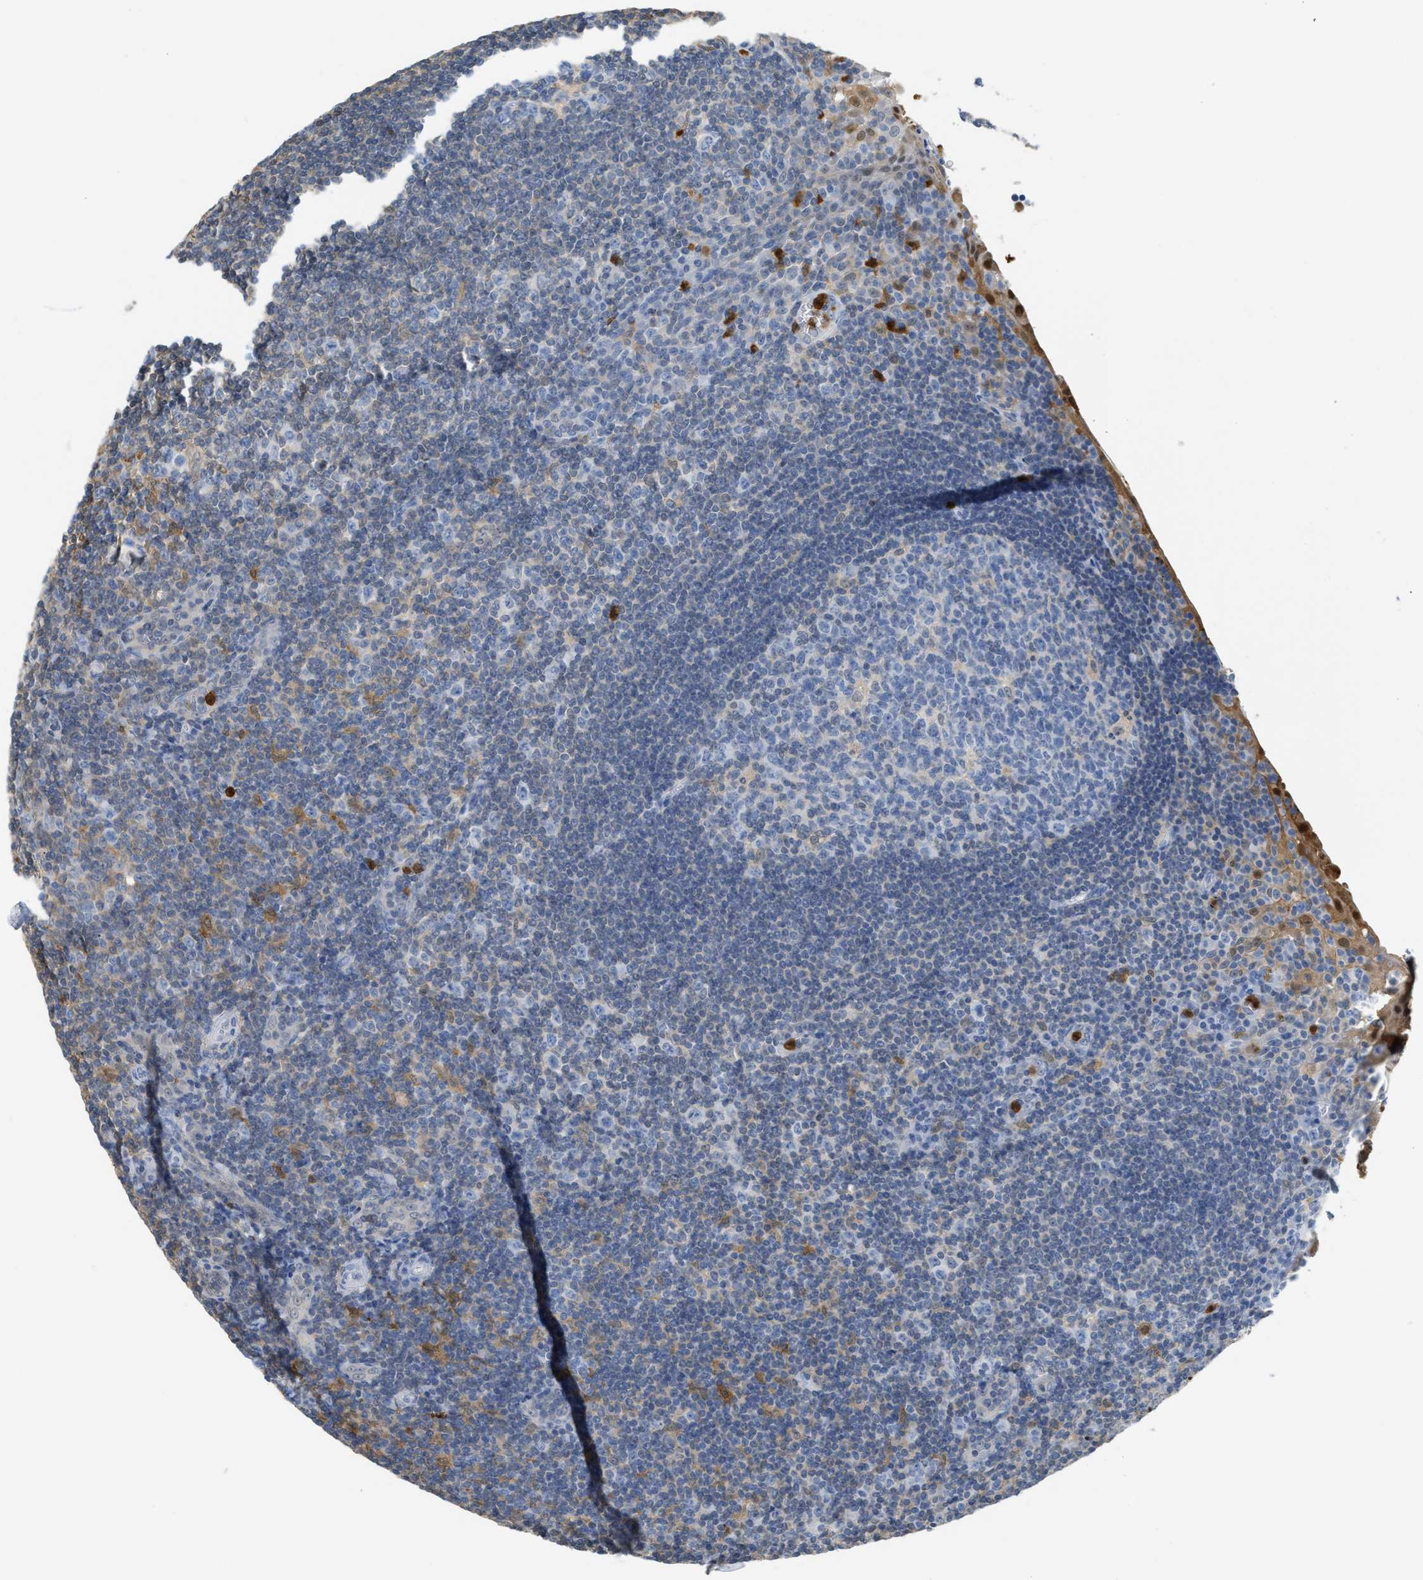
{"staining": {"intensity": "negative", "quantity": "none", "location": "none"}, "tissue": "tonsil", "cell_type": "Germinal center cells", "image_type": "normal", "snomed": [{"axis": "morphology", "description": "Normal tissue, NOS"}, {"axis": "topography", "description": "Tonsil"}], "caption": "Immunohistochemical staining of normal human tonsil demonstrates no significant staining in germinal center cells. Nuclei are stained in blue.", "gene": "SERPINB1", "patient": {"sex": "male", "age": 37}}